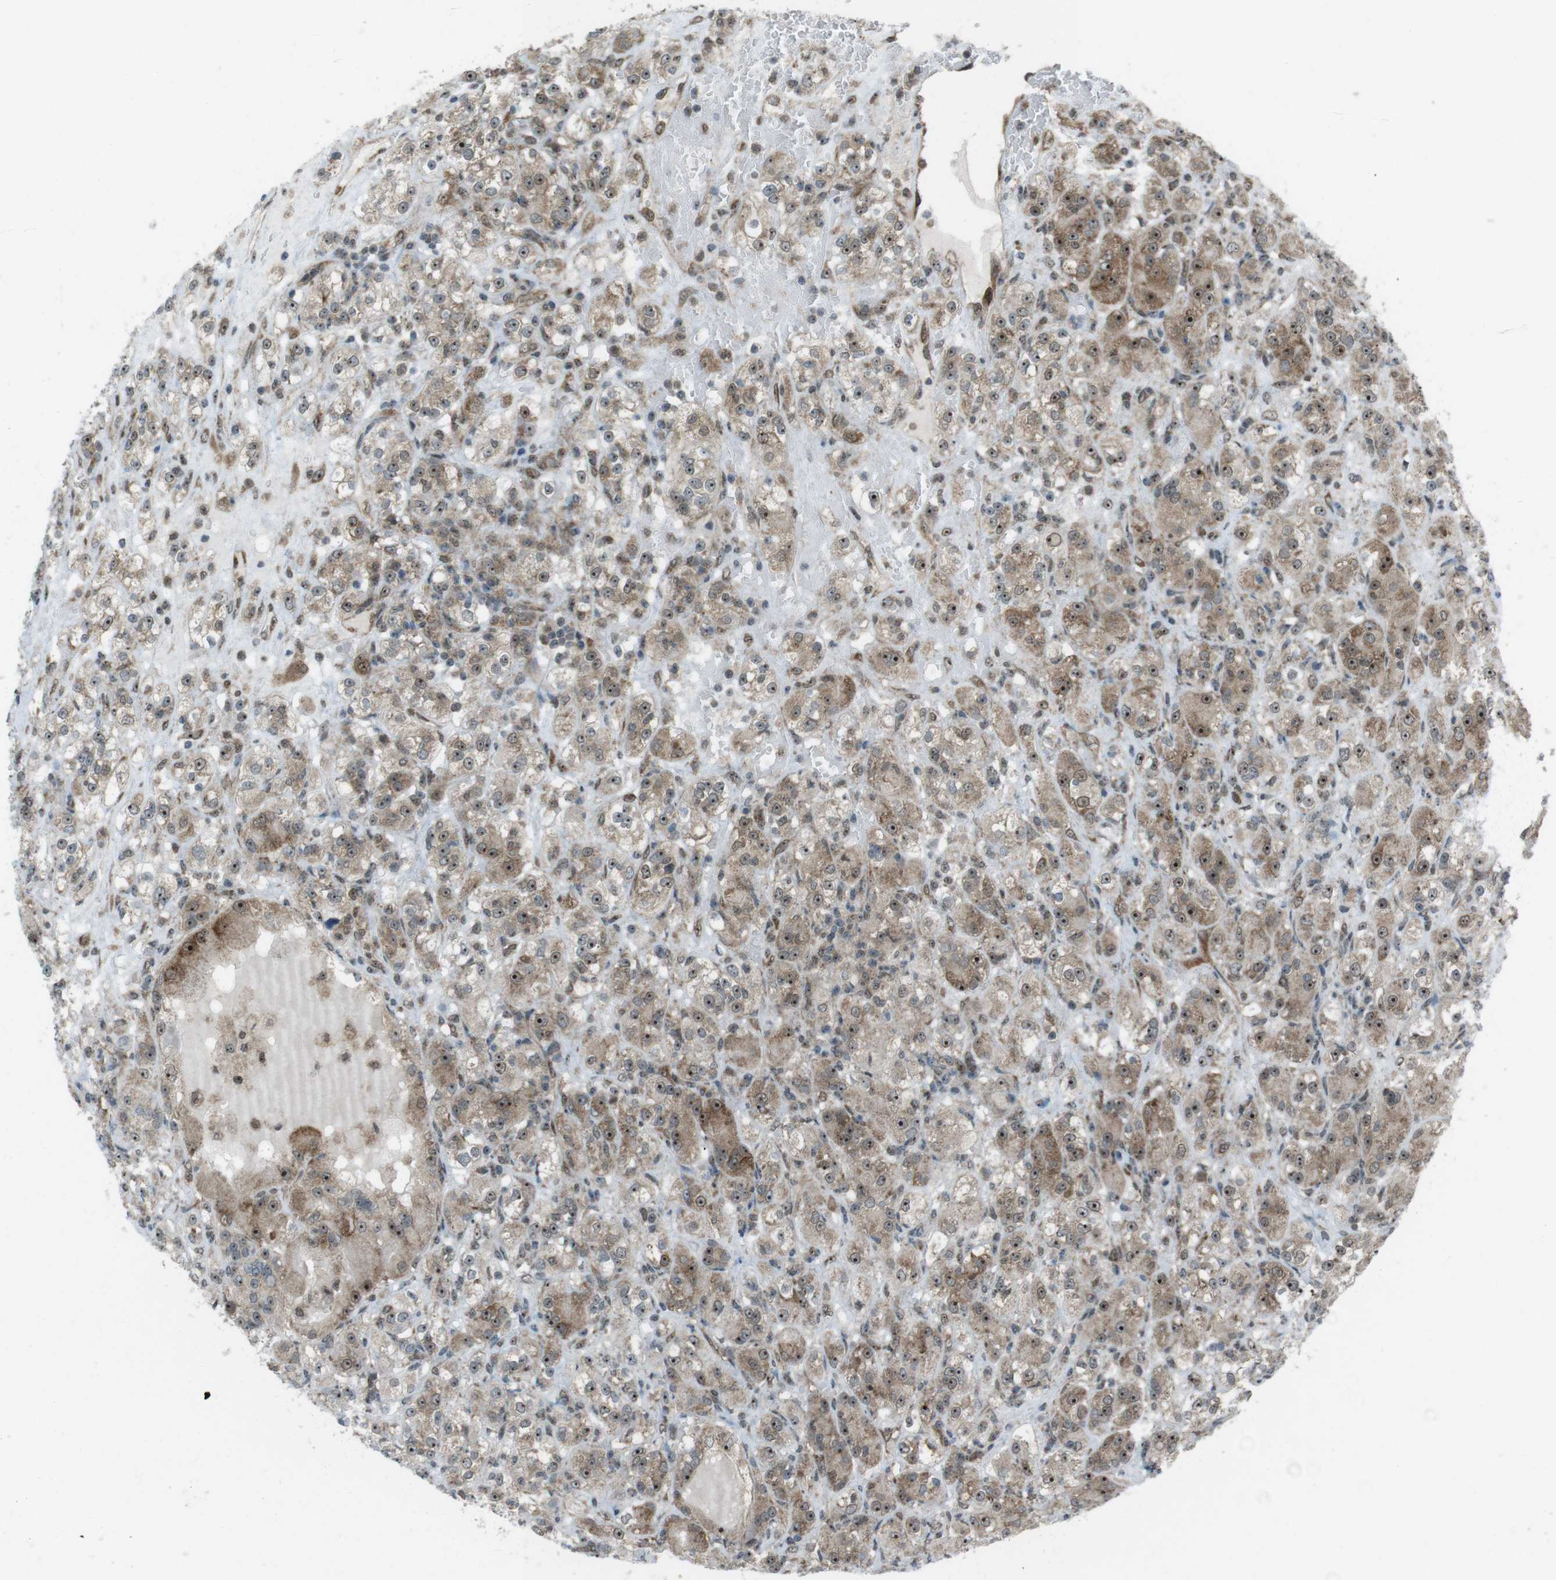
{"staining": {"intensity": "moderate", "quantity": ">75%", "location": "cytoplasmic/membranous,nuclear"}, "tissue": "renal cancer", "cell_type": "Tumor cells", "image_type": "cancer", "snomed": [{"axis": "morphology", "description": "Normal tissue, NOS"}, {"axis": "morphology", "description": "Adenocarcinoma, NOS"}, {"axis": "topography", "description": "Kidney"}], "caption": "Adenocarcinoma (renal) was stained to show a protein in brown. There is medium levels of moderate cytoplasmic/membranous and nuclear expression in approximately >75% of tumor cells.", "gene": "CSNK1D", "patient": {"sex": "male", "age": 61}}